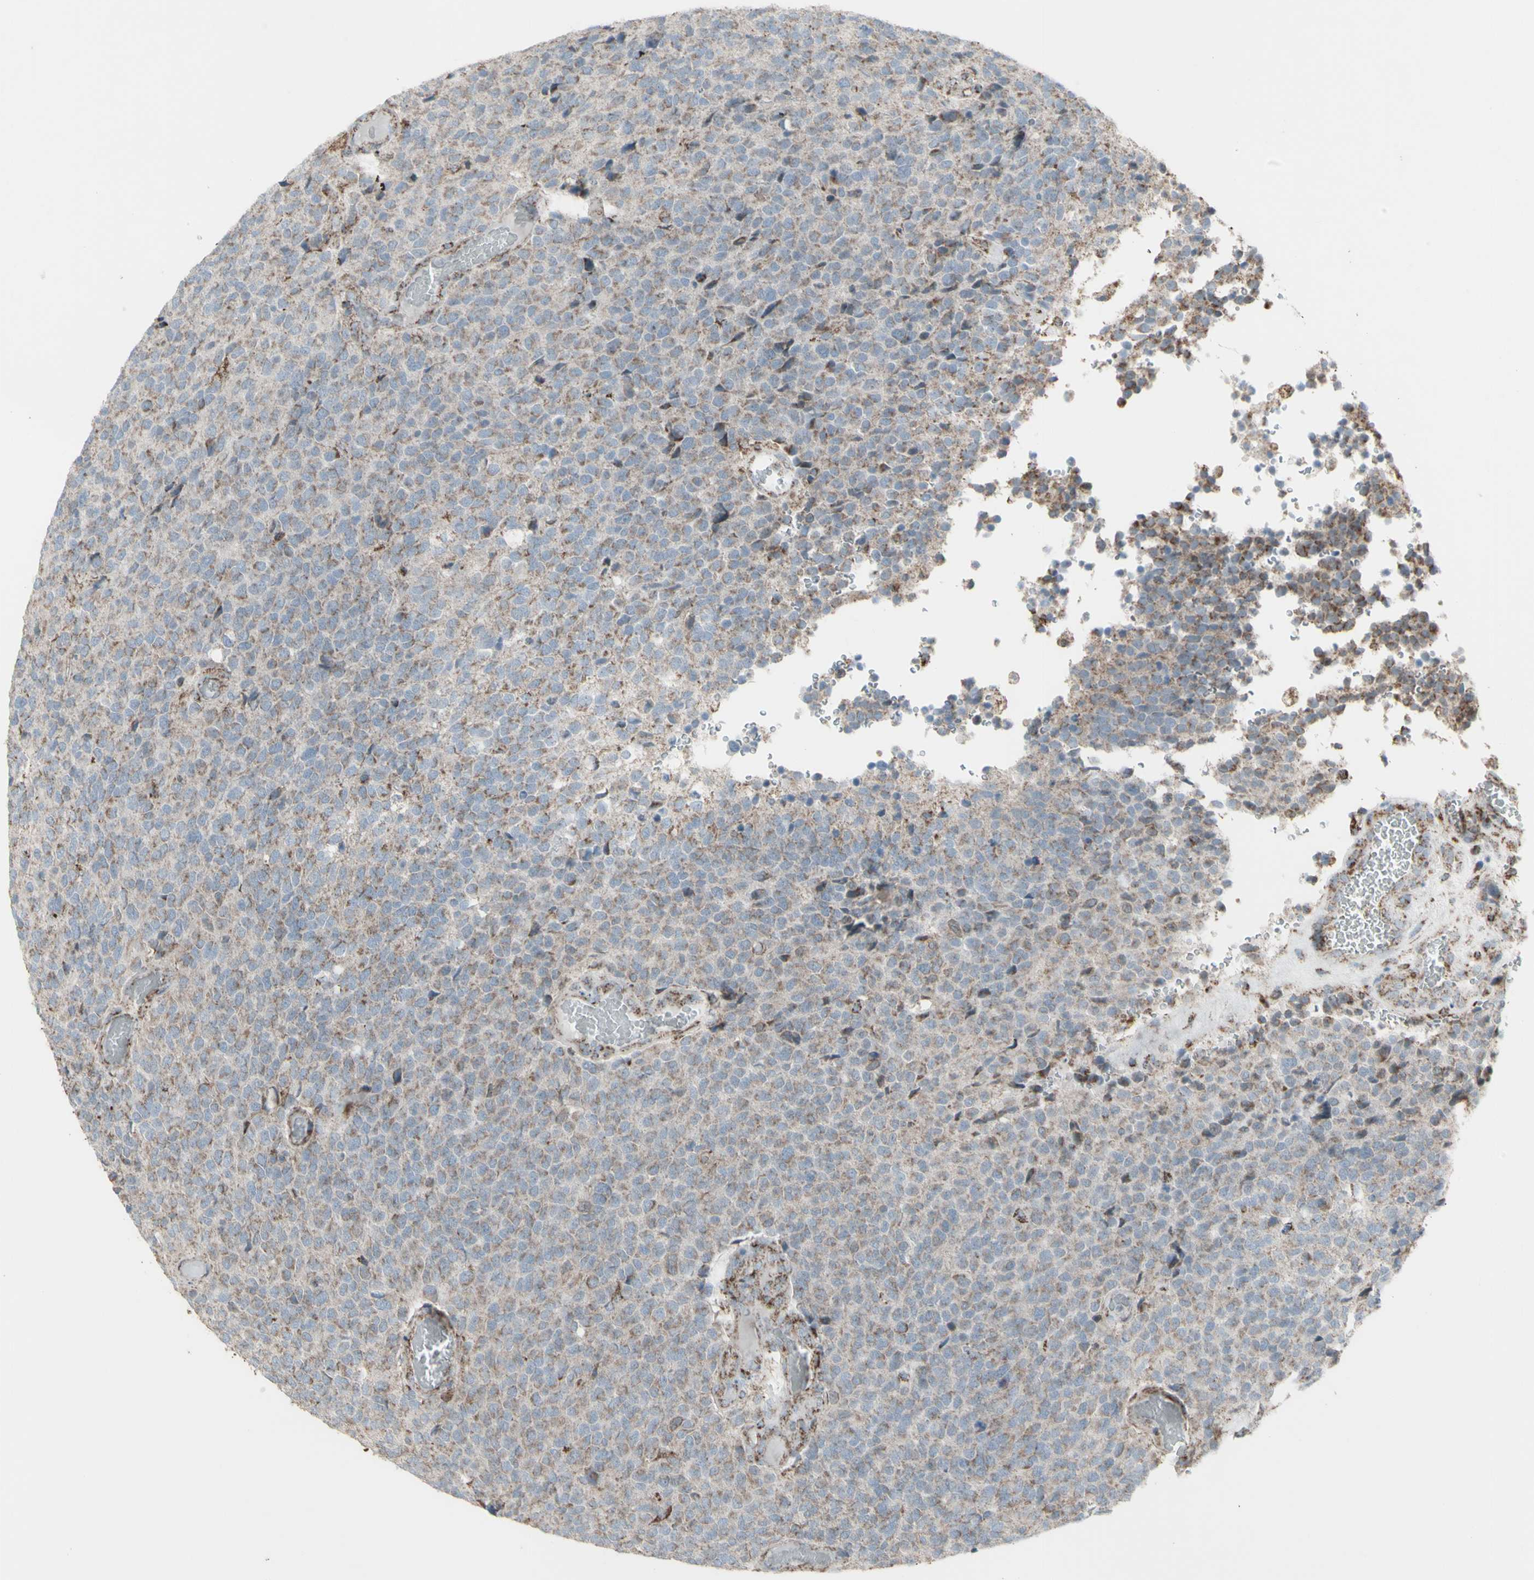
{"staining": {"intensity": "weak", "quantity": "25%-75%", "location": "cytoplasmic/membranous"}, "tissue": "glioma", "cell_type": "Tumor cells", "image_type": "cancer", "snomed": [{"axis": "morphology", "description": "Glioma, malignant, High grade"}, {"axis": "topography", "description": "pancreas cauda"}], "caption": "Tumor cells reveal weak cytoplasmic/membranous staining in approximately 25%-75% of cells in glioma.", "gene": "PLGRKT", "patient": {"sex": "male", "age": 60}}